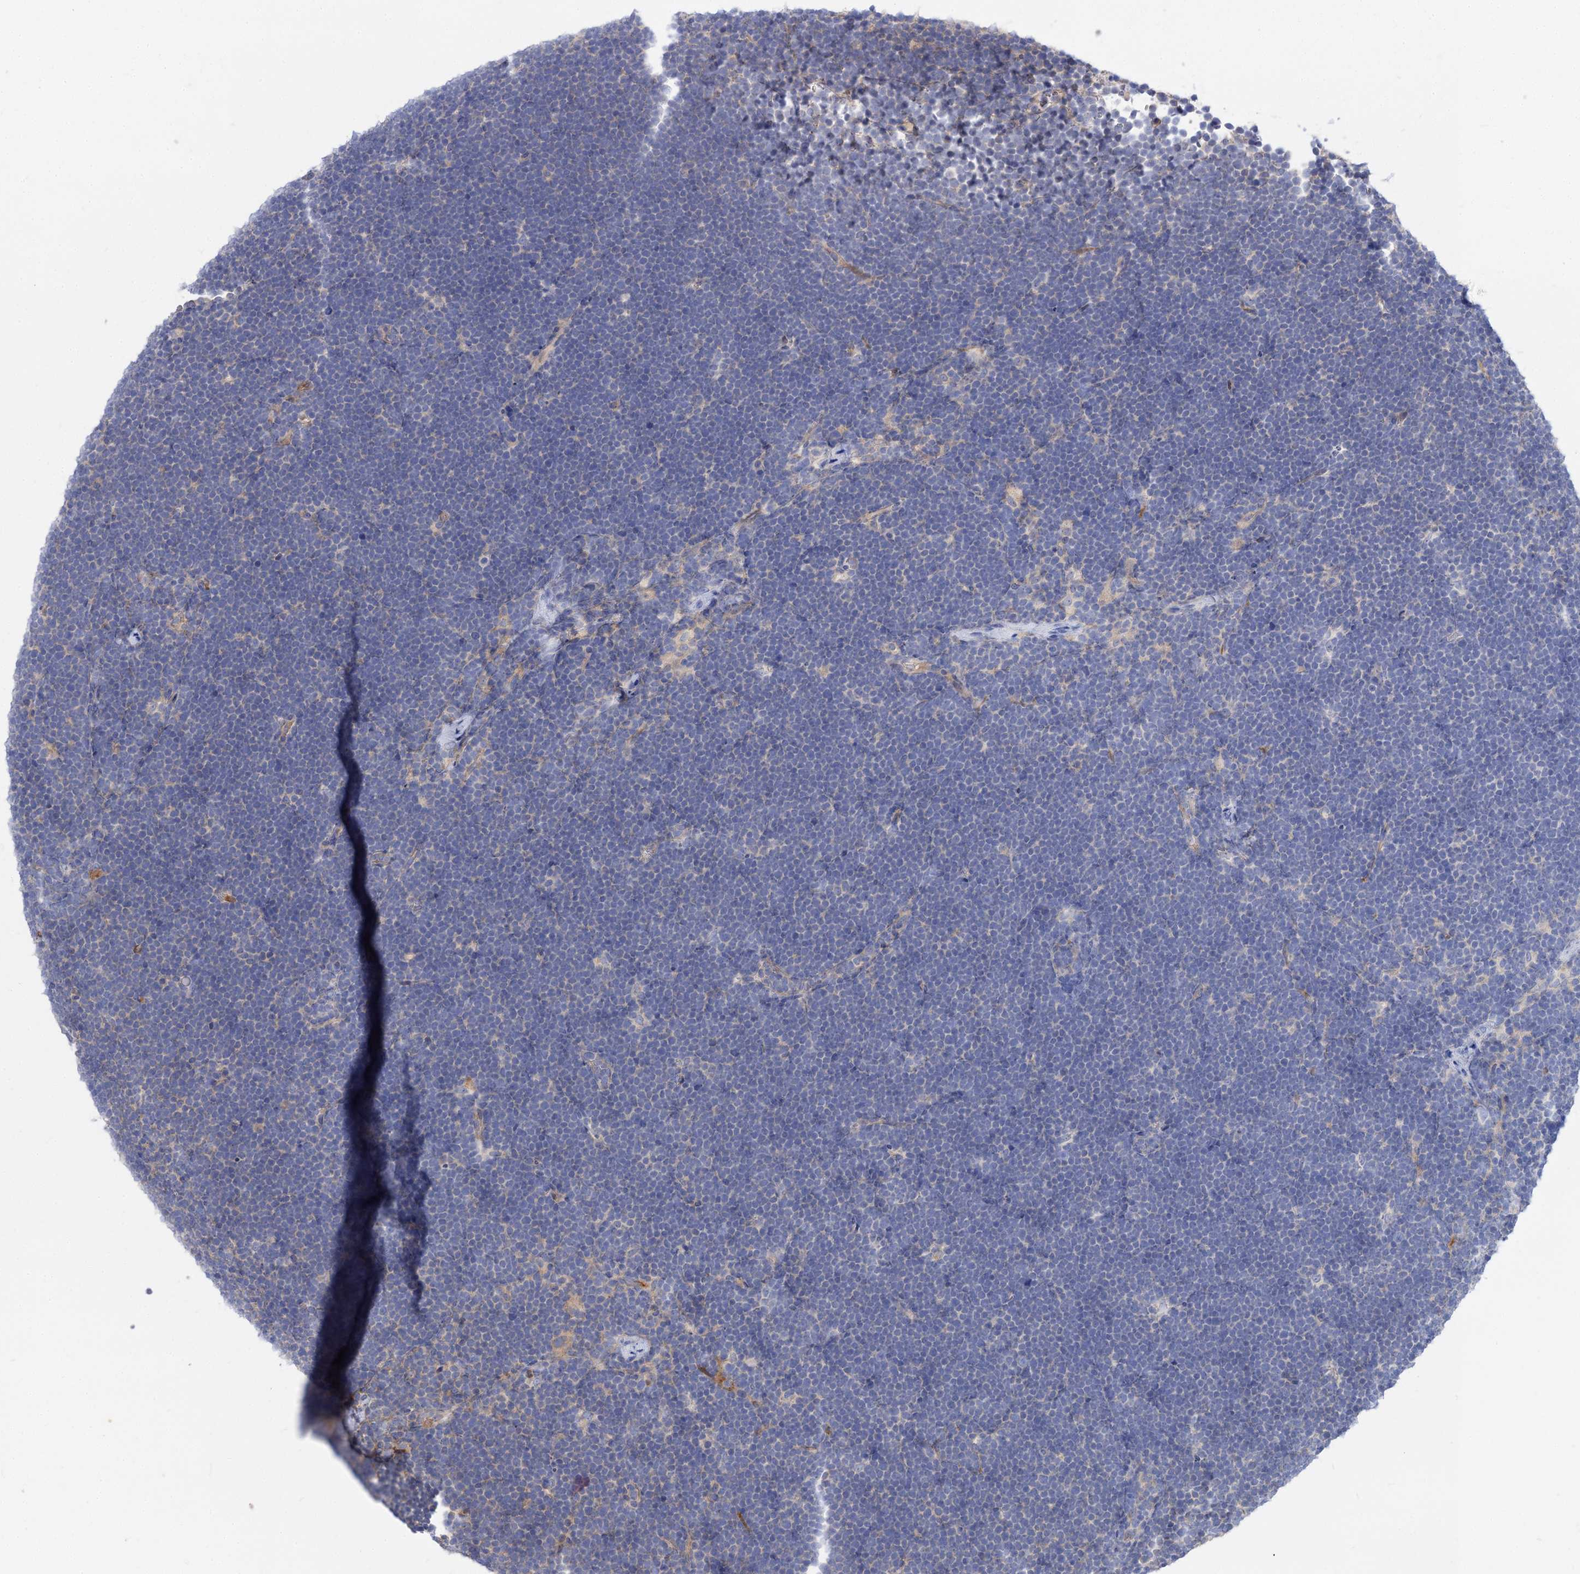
{"staining": {"intensity": "negative", "quantity": "none", "location": "none"}, "tissue": "lymphoma", "cell_type": "Tumor cells", "image_type": "cancer", "snomed": [{"axis": "morphology", "description": "Malignant lymphoma, non-Hodgkin's type, High grade"}, {"axis": "topography", "description": "Lymph node"}], "caption": "Human lymphoma stained for a protein using immunohistochemistry shows no staining in tumor cells.", "gene": "PATL1", "patient": {"sex": "male", "age": 13}}